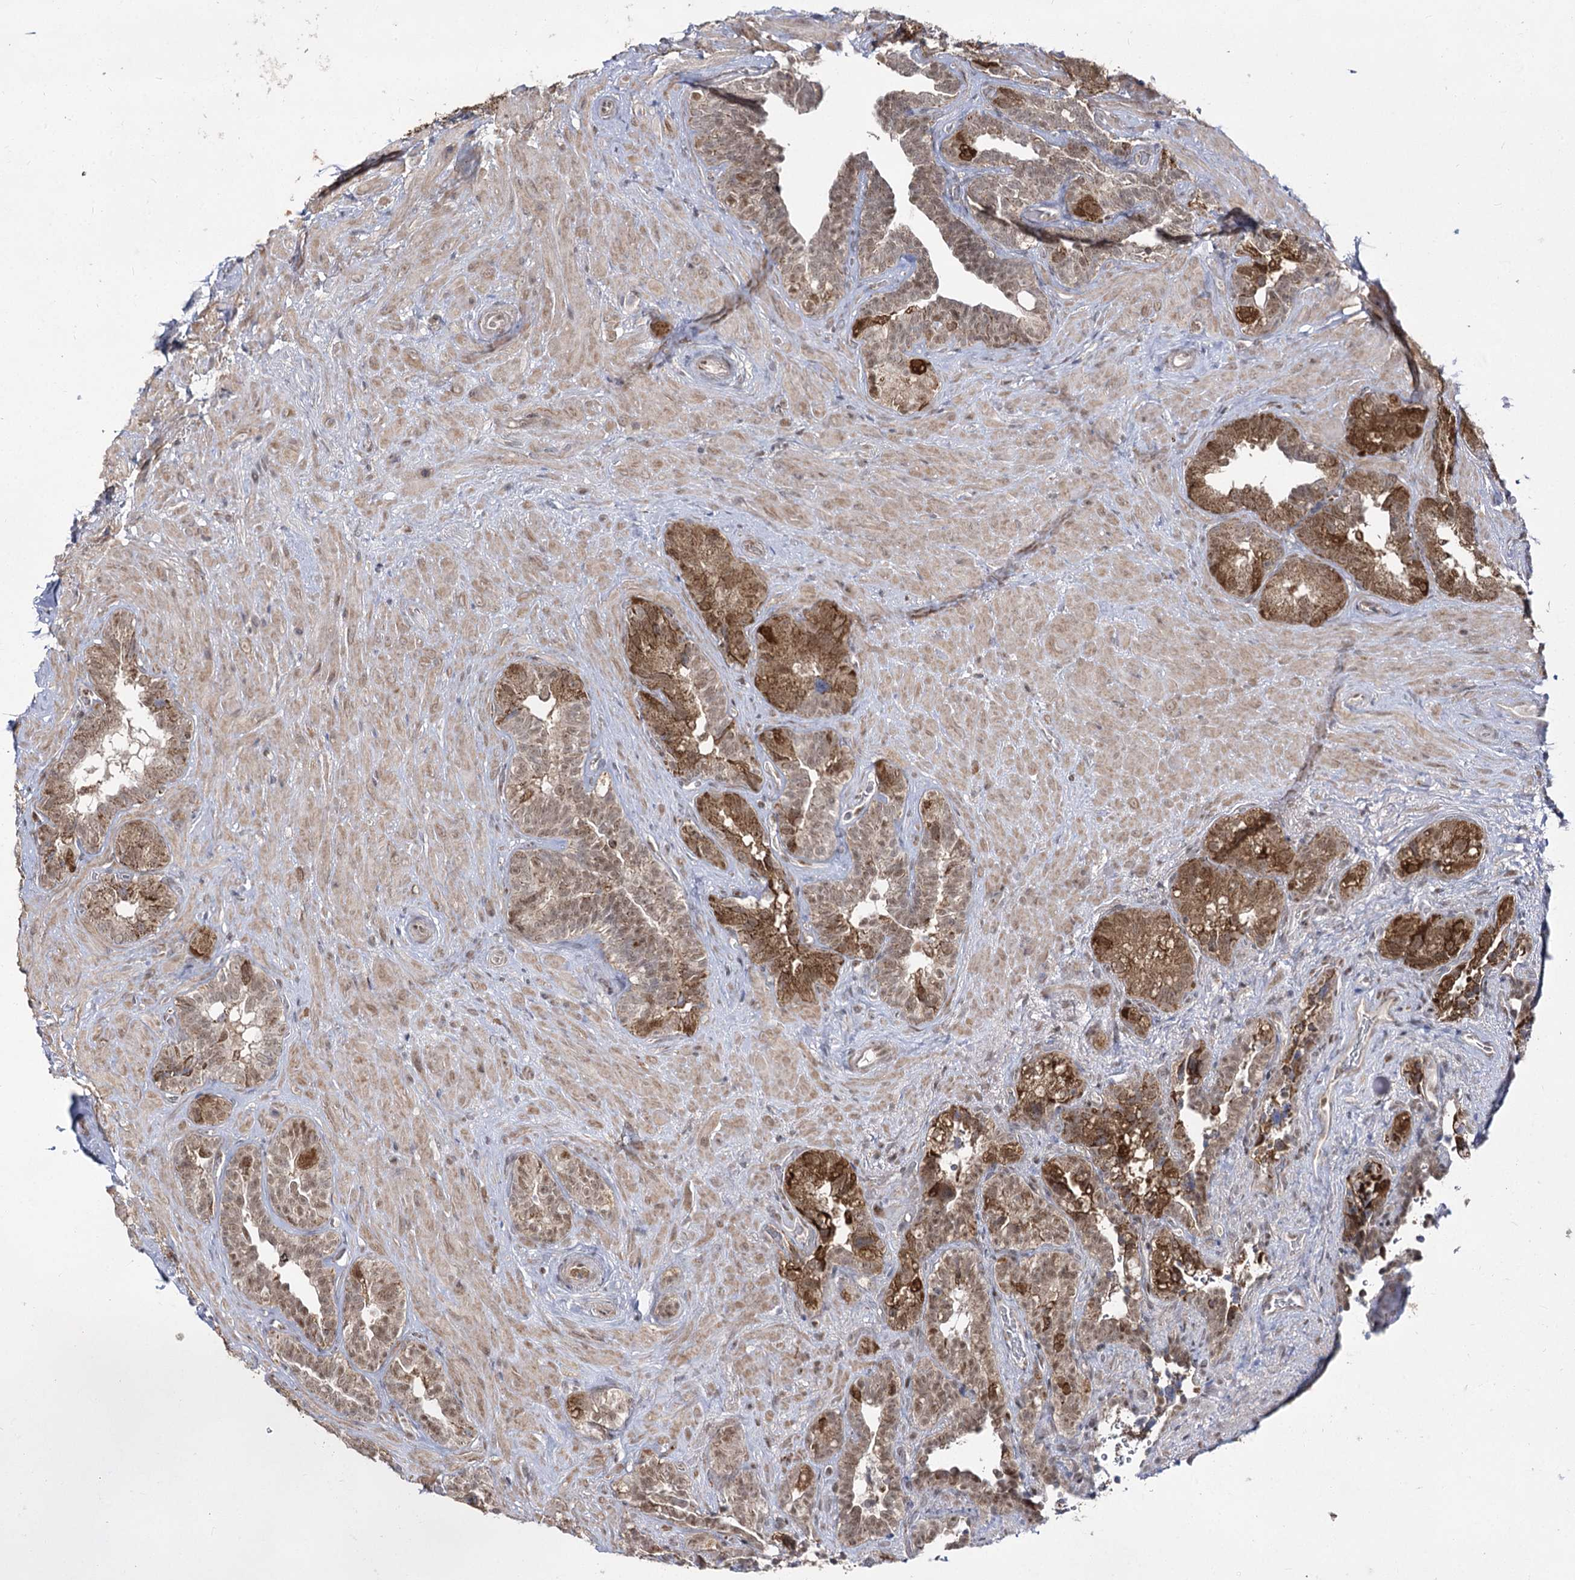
{"staining": {"intensity": "strong", "quantity": ">75%", "location": "cytoplasmic/membranous,nuclear"}, "tissue": "seminal vesicle", "cell_type": "Glandular cells", "image_type": "normal", "snomed": [{"axis": "morphology", "description": "Normal tissue, NOS"}, {"axis": "topography", "description": "Seminal veicle"}, {"axis": "topography", "description": "Peripheral nerve tissue"}], "caption": "Protein positivity by immunohistochemistry (IHC) demonstrates strong cytoplasmic/membranous,nuclear staining in approximately >75% of glandular cells in unremarkable seminal vesicle.", "gene": "SLC4A1AP", "patient": {"sex": "male", "age": 67}}